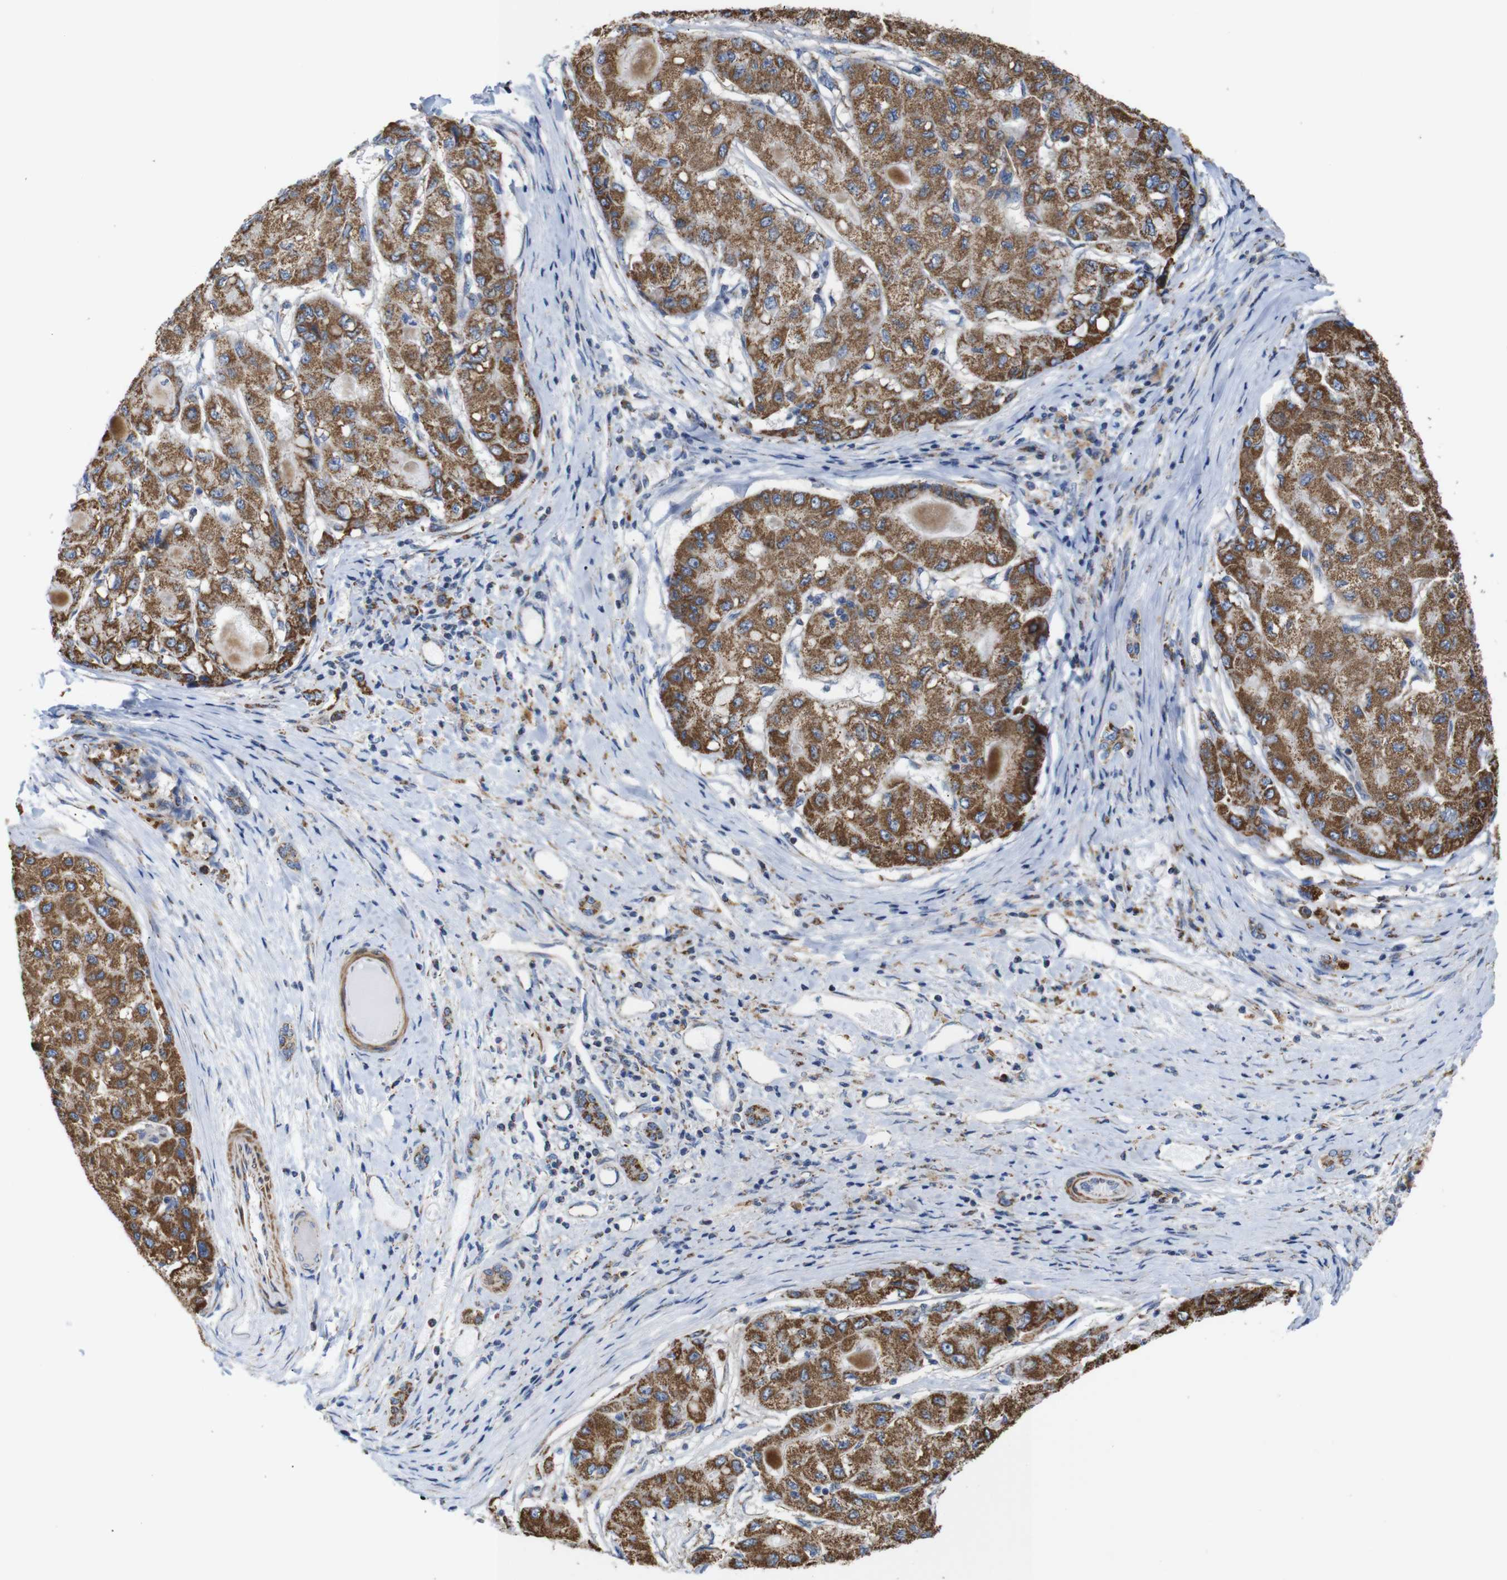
{"staining": {"intensity": "strong", "quantity": ">75%", "location": "cytoplasmic/membranous"}, "tissue": "liver cancer", "cell_type": "Tumor cells", "image_type": "cancer", "snomed": [{"axis": "morphology", "description": "Carcinoma, Hepatocellular, NOS"}, {"axis": "topography", "description": "Liver"}], "caption": "High-magnification brightfield microscopy of hepatocellular carcinoma (liver) stained with DAB (brown) and counterstained with hematoxylin (blue). tumor cells exhibit strong cytoplasmic/membranous positivity is appreciated in approximately>75% of cells.", "gene": "FAM171B", "patient": {"sex": "male", "age": 80}}